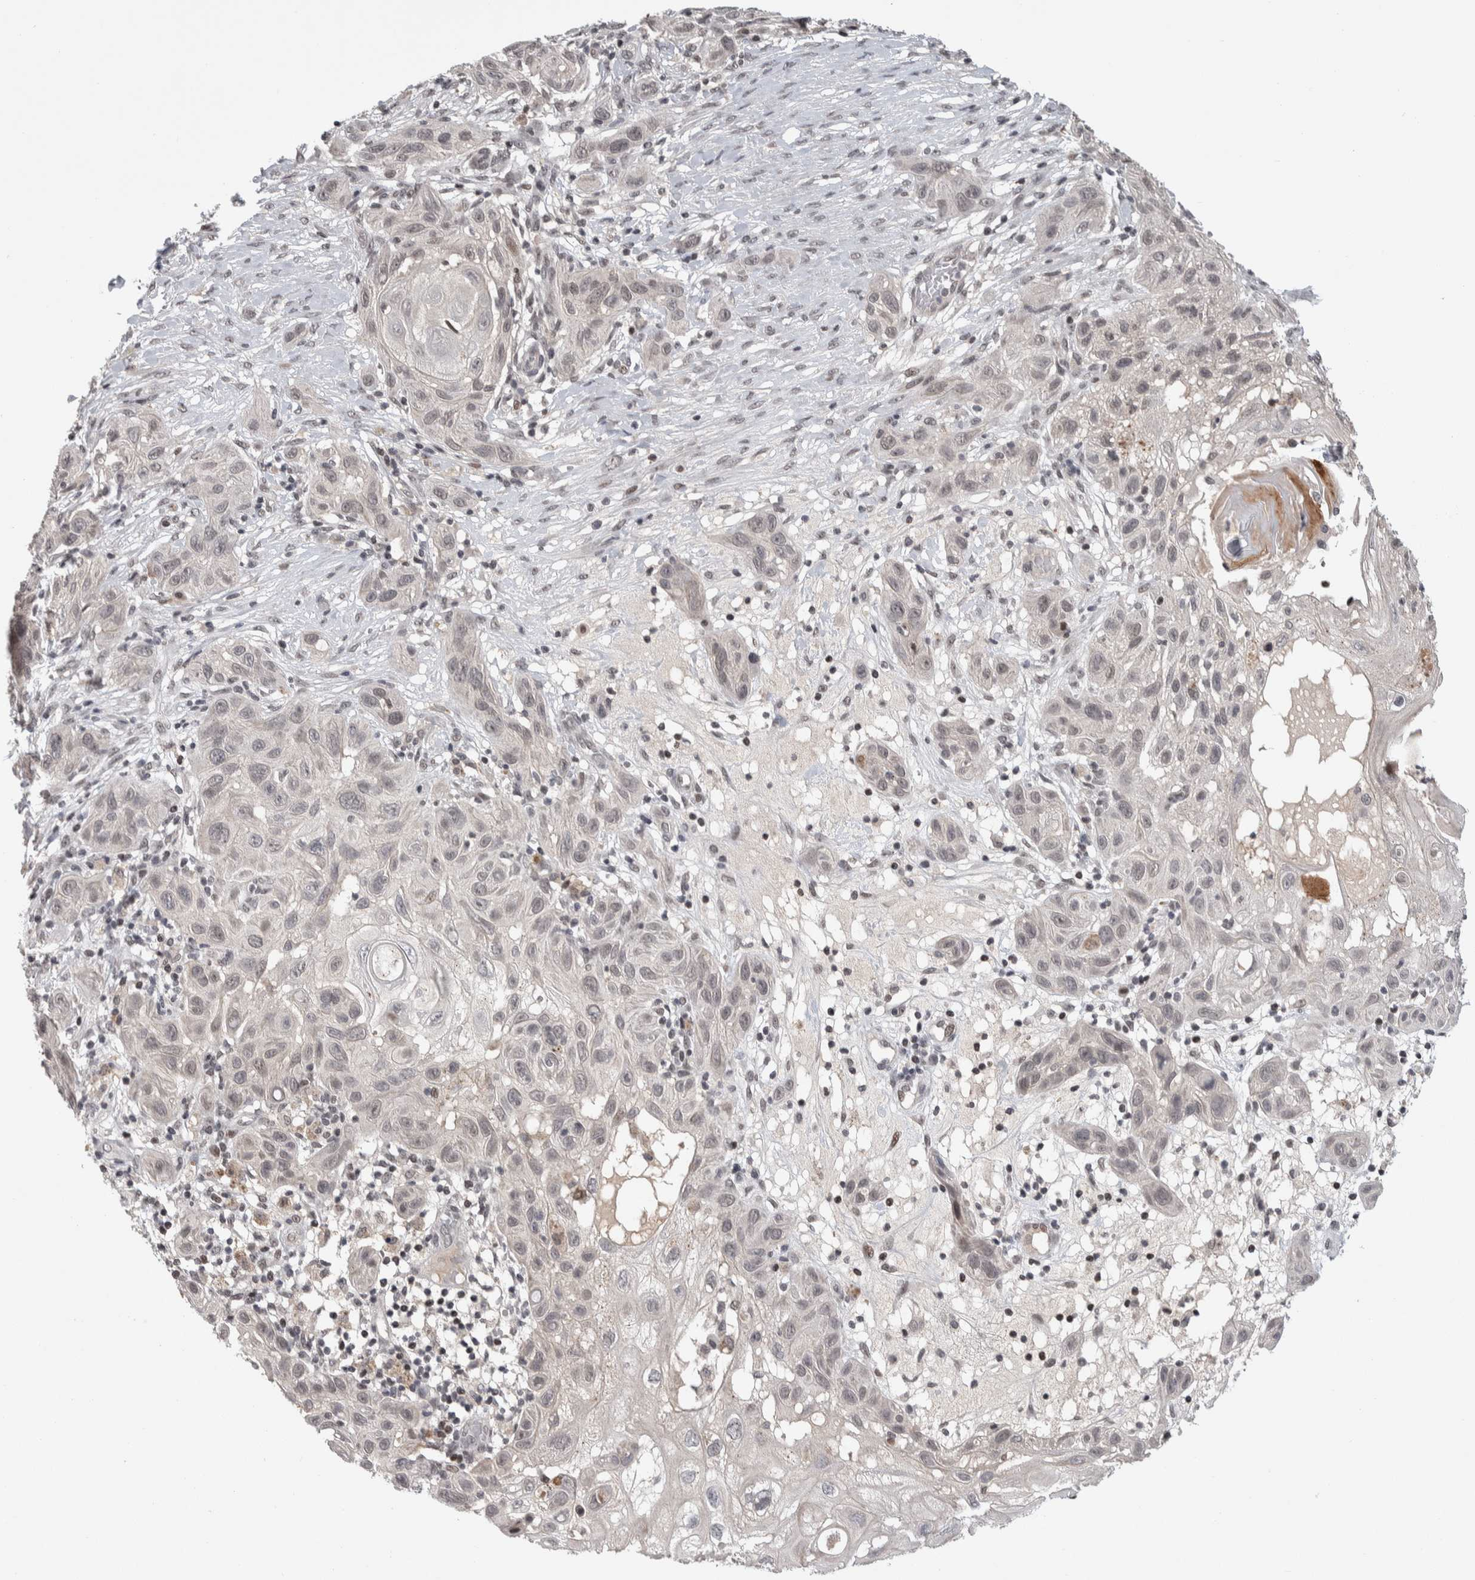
{"staining": {"intensity": "weak", "quantity": "25%-75%", "location": "nuclear"}, "tissue": "skin cancer", "cell_type": "Tumor cells", "image_type": "cancer", "snomed": [{"axis": "morphology", "description": "Squamous cell carcinoma, NOS"}, {"axis": "topography", "description": "Skin"}], "caption": "Immunohistochemical staining of human skin cancer (squamous cell carcinoma) displays low levels of weak nuclear expression in about 25%-75% of tumor cells.", "gene": "ZSCAN21", "patient": {"sex": "female", "age": 96}}